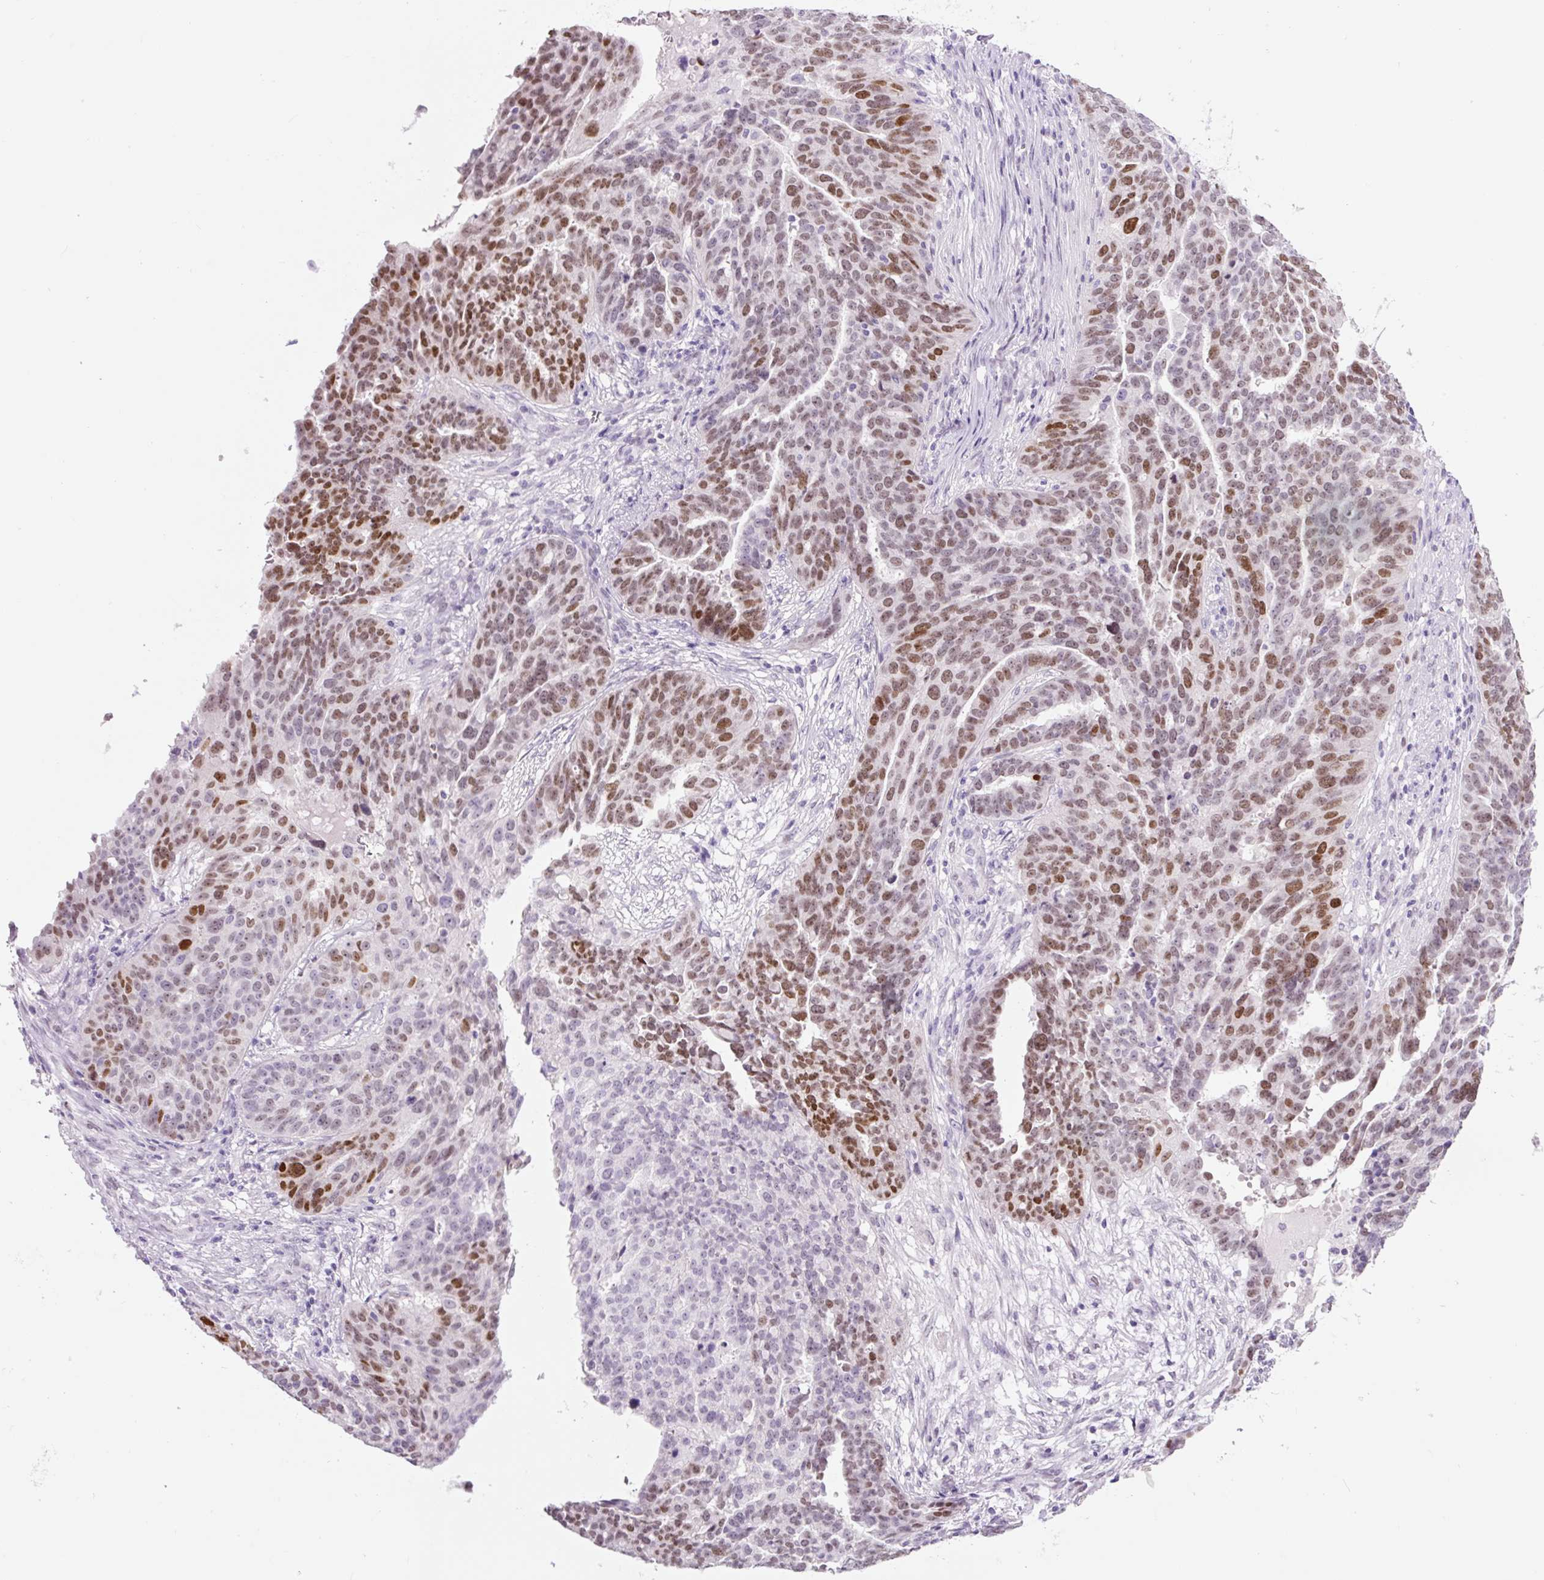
{"staining": {"intensity": "moderate", "quantity": "25%-75%", "location": "nuclear"}, "tissue": "ovarian cancer", "cell_type": "Tumor cells", "image_type": "cancer", "snomed": [{"axis": "morphology", "description": "Cystadenocarcinoma, serous, NOS"}, {"axis": "topography", "description": "Ovary"}], "caption": "This image demonstrates IHC staining of human ovarian cancer (serous cystadenocarcinoma), with medium moderate nuclear staining in approximately 25%-75% of tumor cells.", "gene": "SIX1", "patient": {"sex": "female", "age": 59}}